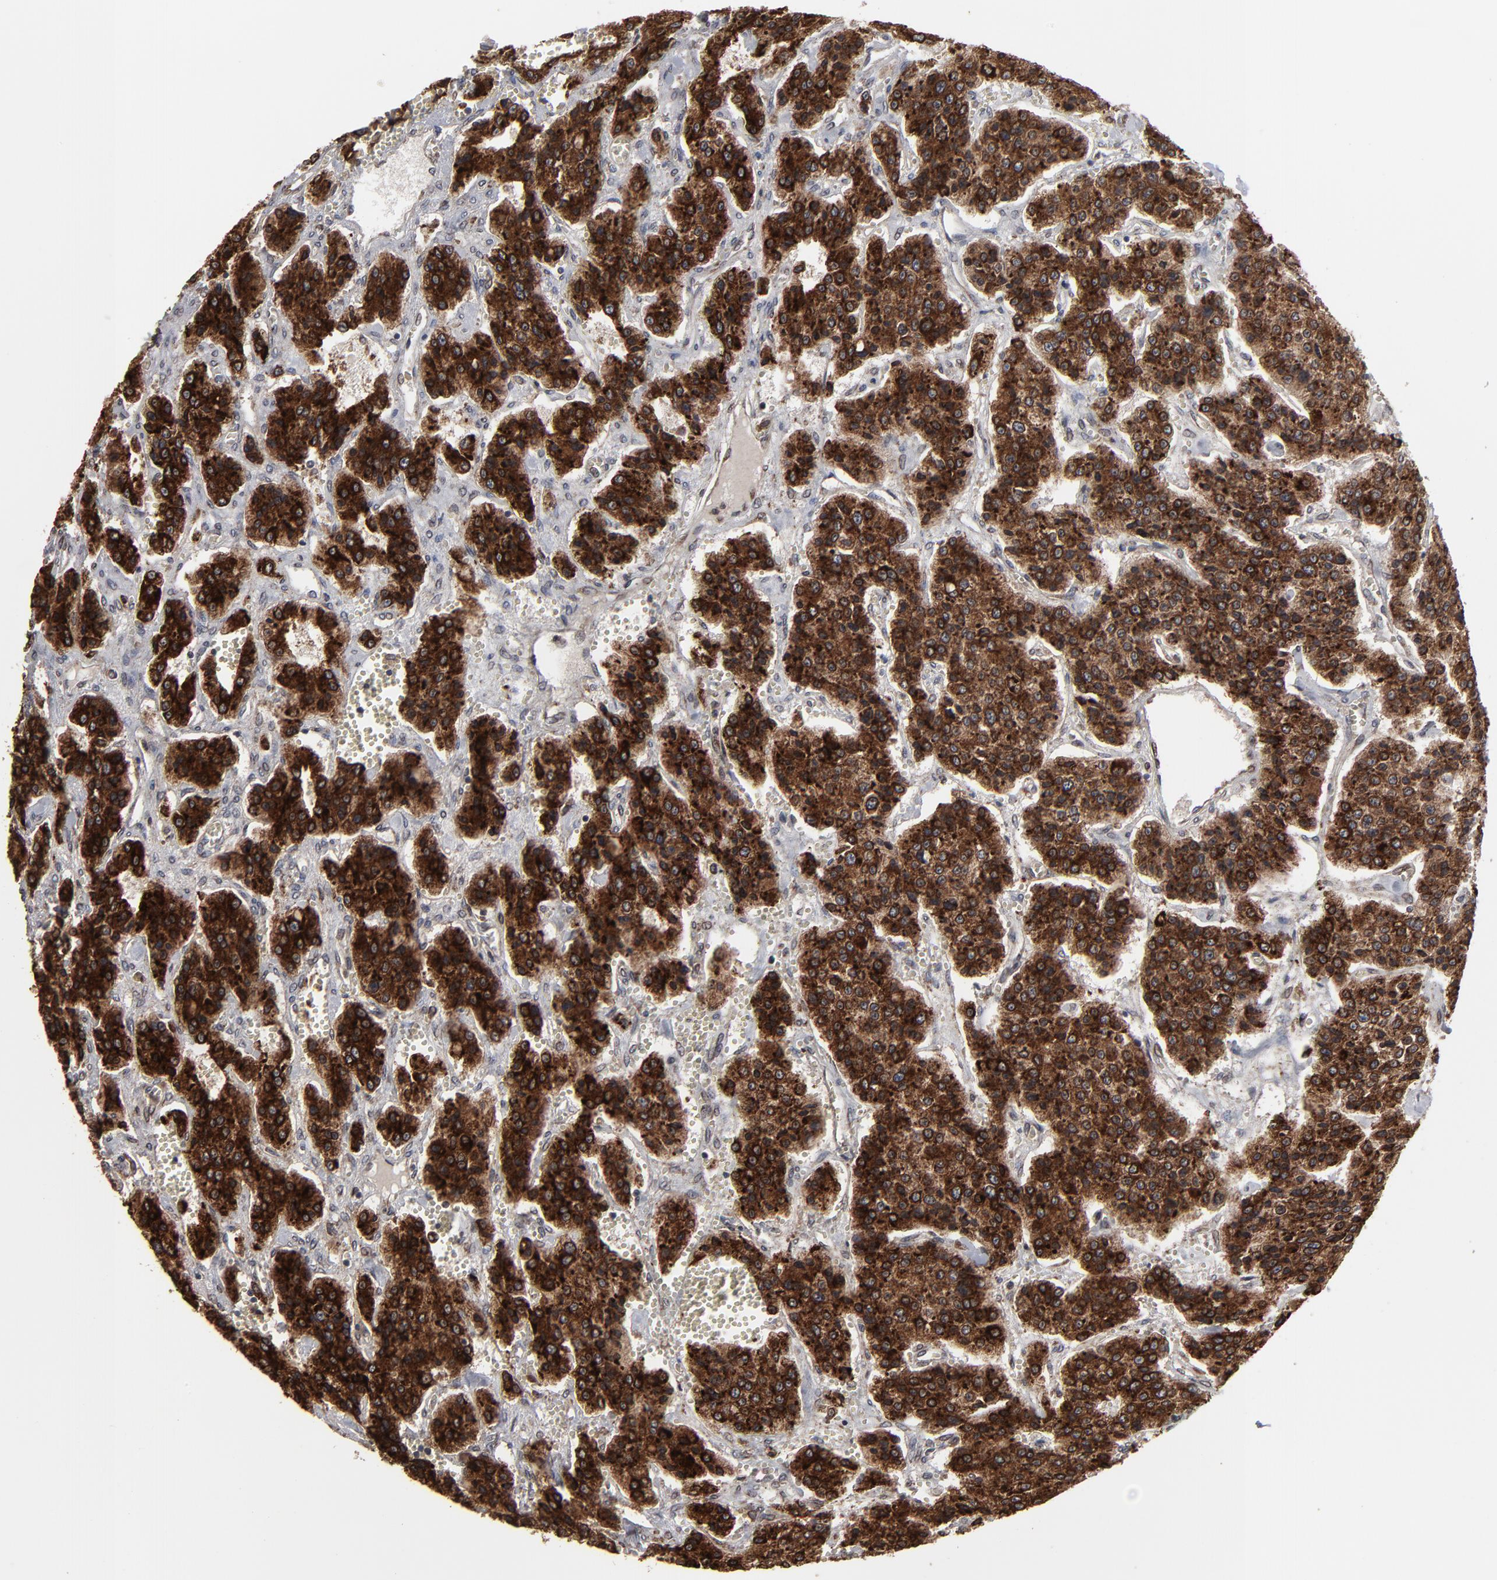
{"staining": {"intensity": "strong", "quantity": ">75%", "location": "cytoplasmic/membranous"}, "tissue": "carcinoid", "cell_type": "Tumor cells", "image_type": "cancer", "snomed": [{"axis": "morphology", "description": "Carcinoid, malignant, NOS"}, {"axis": "topography", "description": "Small intestine"}], "caption": "Protein analysis of carcinoid (malignant) tissue reveals strong cytoplasmic/membranous expression in approximately >75% of tumor cells. (DAB IHC with brightfield microscopy, high magnification).", "gene": "CNIH1", "patient": {"sex": "male", "age": 52}}